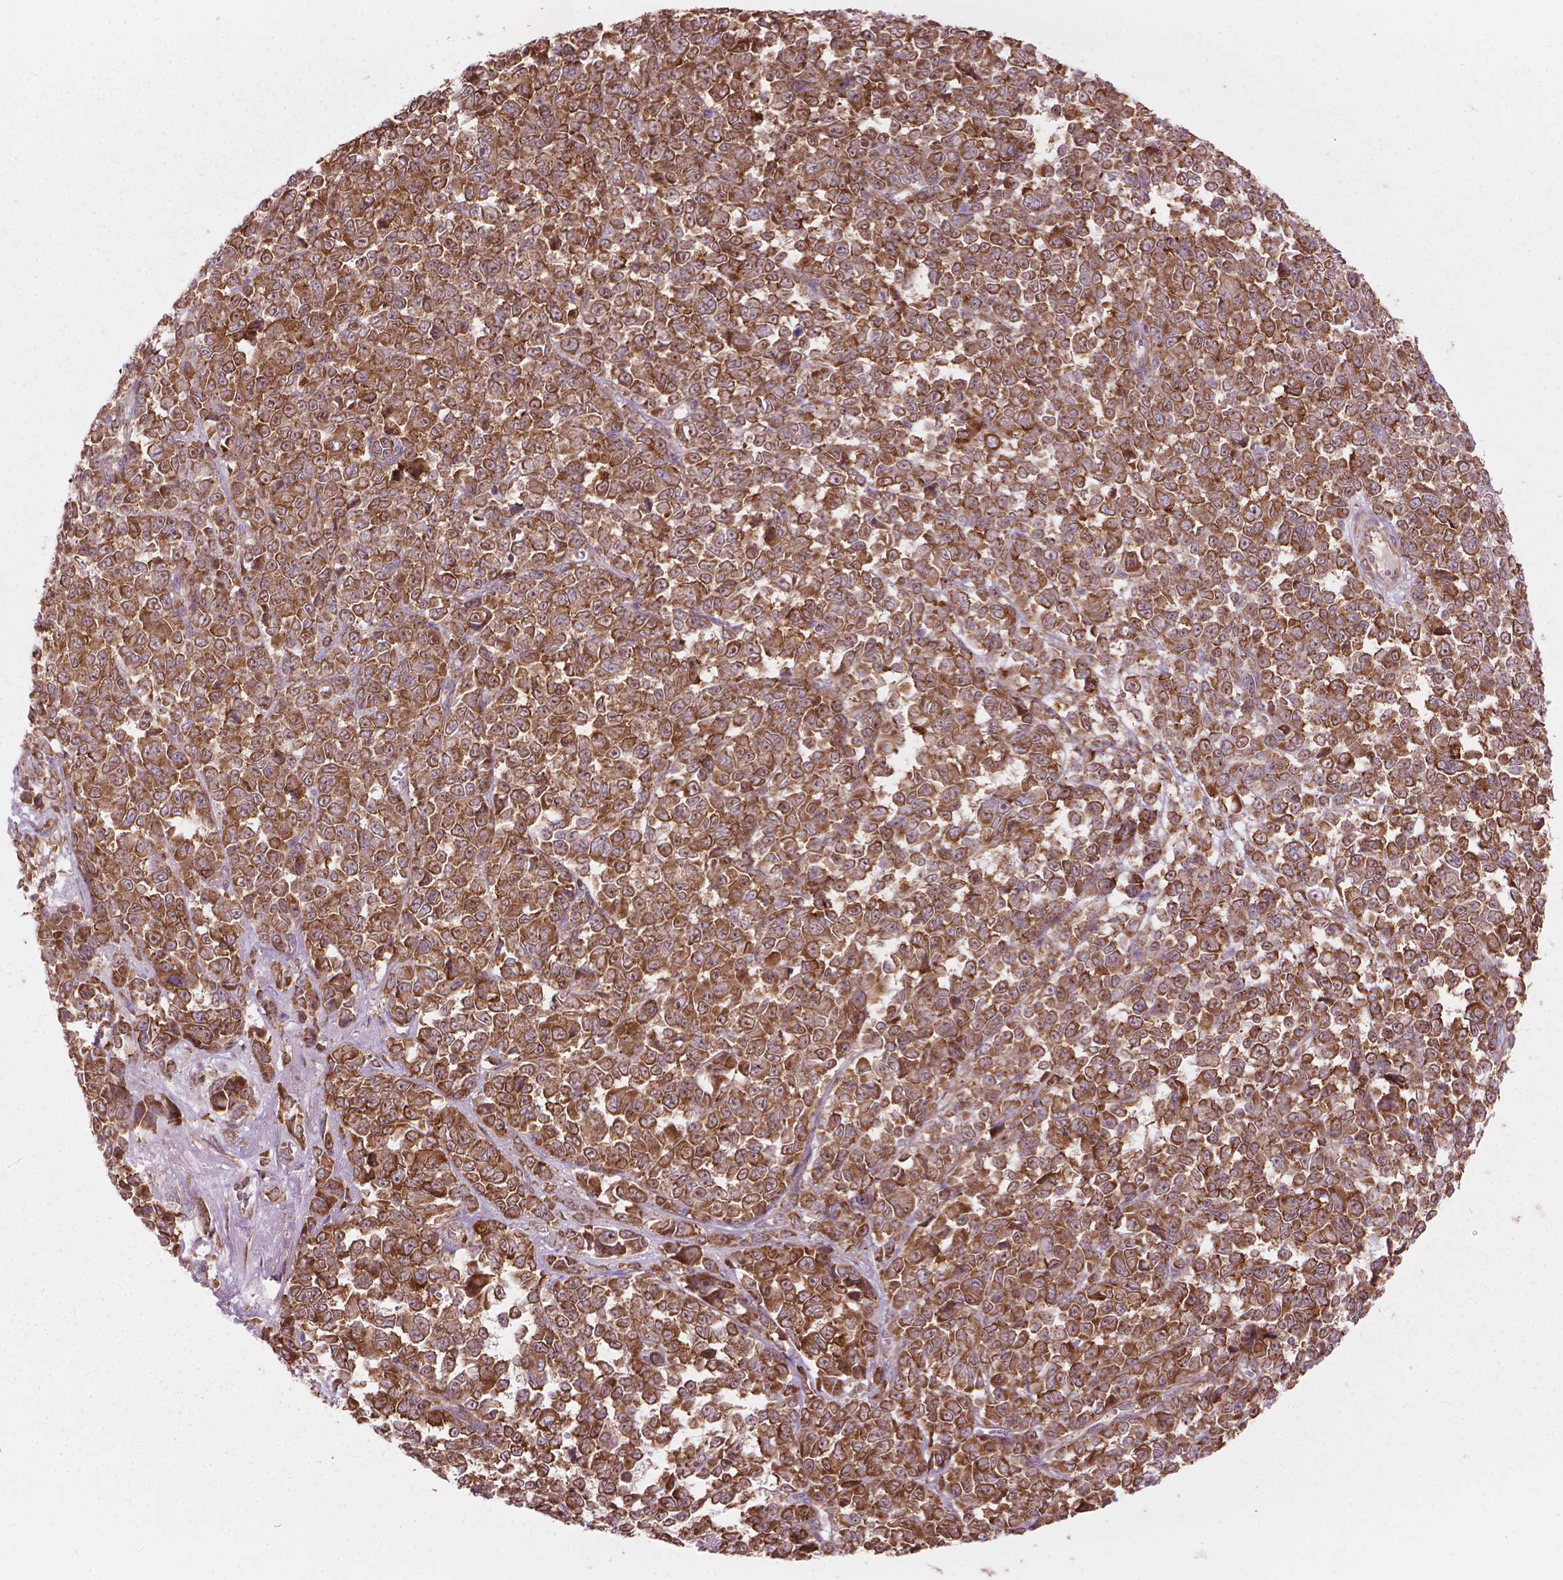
{"staining": {"intensity": "moderate", "quantity": ">75%", "location": "cytoplasmic/membranous"}, "tissue": "melanoma", "cell_type": "Tumor cells", "image_type": "cancer", "snomed": [{"axis": "morphology", "description": "Malignant melanoma, NOS"}, {"axis": "topography", "description": "Skin"}], "caption": "A photomicrograph of malignant melanoma stained for a protein exhibits moderate cytoplasmic/membranous brown staining in tumor cells.", "gene": "VARS2", "patient": {"sex": "female", "age": 95}}